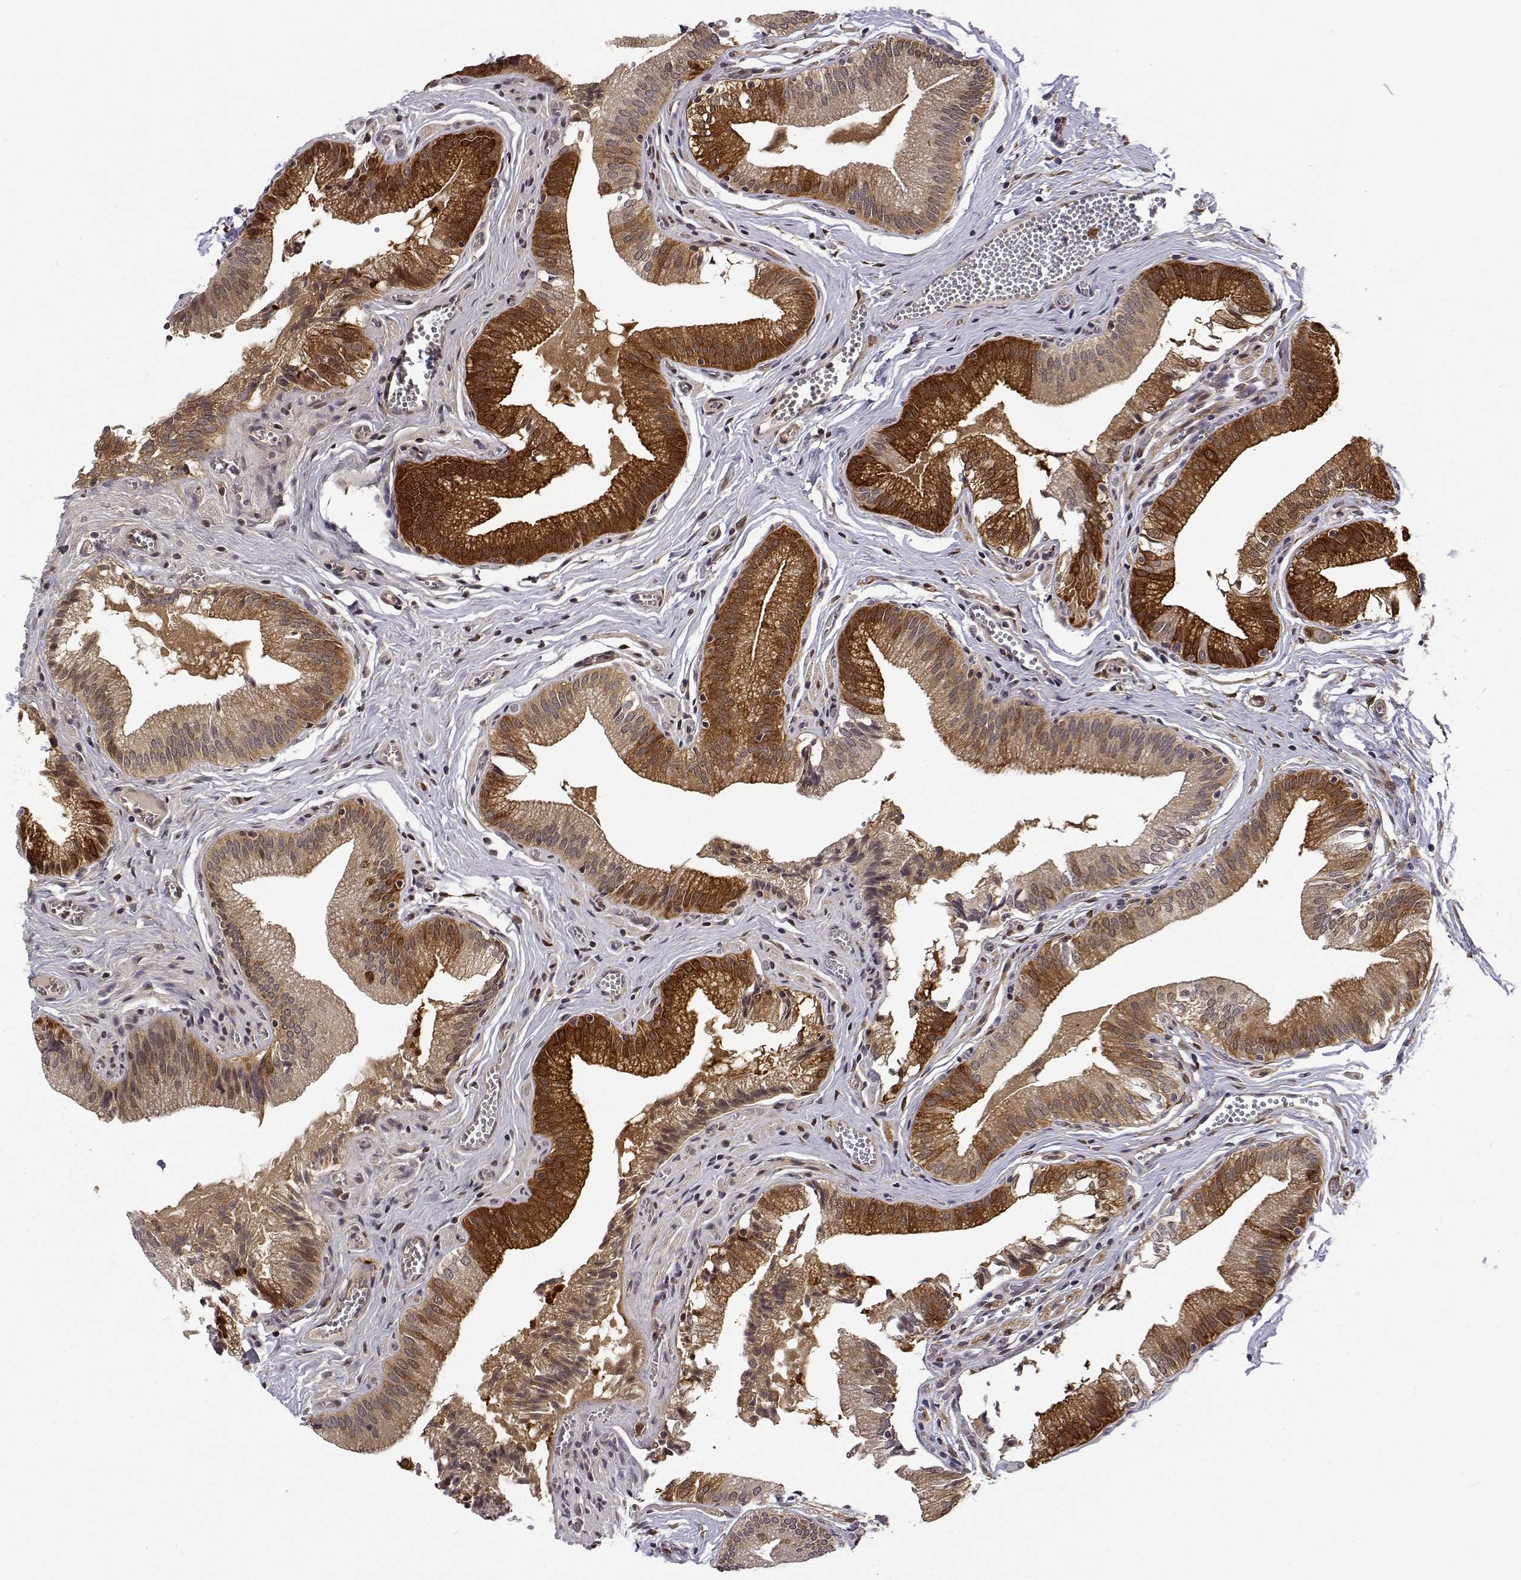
{"staining": {"intensity": "moderate", "quantity": ">75%", "location": "cytoplasmic/membranous"}, "tissue": "gallbladder", "cell_type": "Glandular cells", "image_type": "normal", "snomed": [{"axis": "morphology", "description": "Normal tissue, NOS"}, {"axis": "topography", "description": "Gallbladder"}, {"axis": "topography", "description": "Peripheral nerve tissue"}], "caption": "Moderate cytoplasmic/membranous protein staining is present in approximately >75% of glandular cells in gallbladder. Using DAB (brown) and hematoxylin (blue) stains, captured at high magnification using brightfield microscopy.", "gene": "PHGDH", "patient": {"sex": "male", "age": 17}}